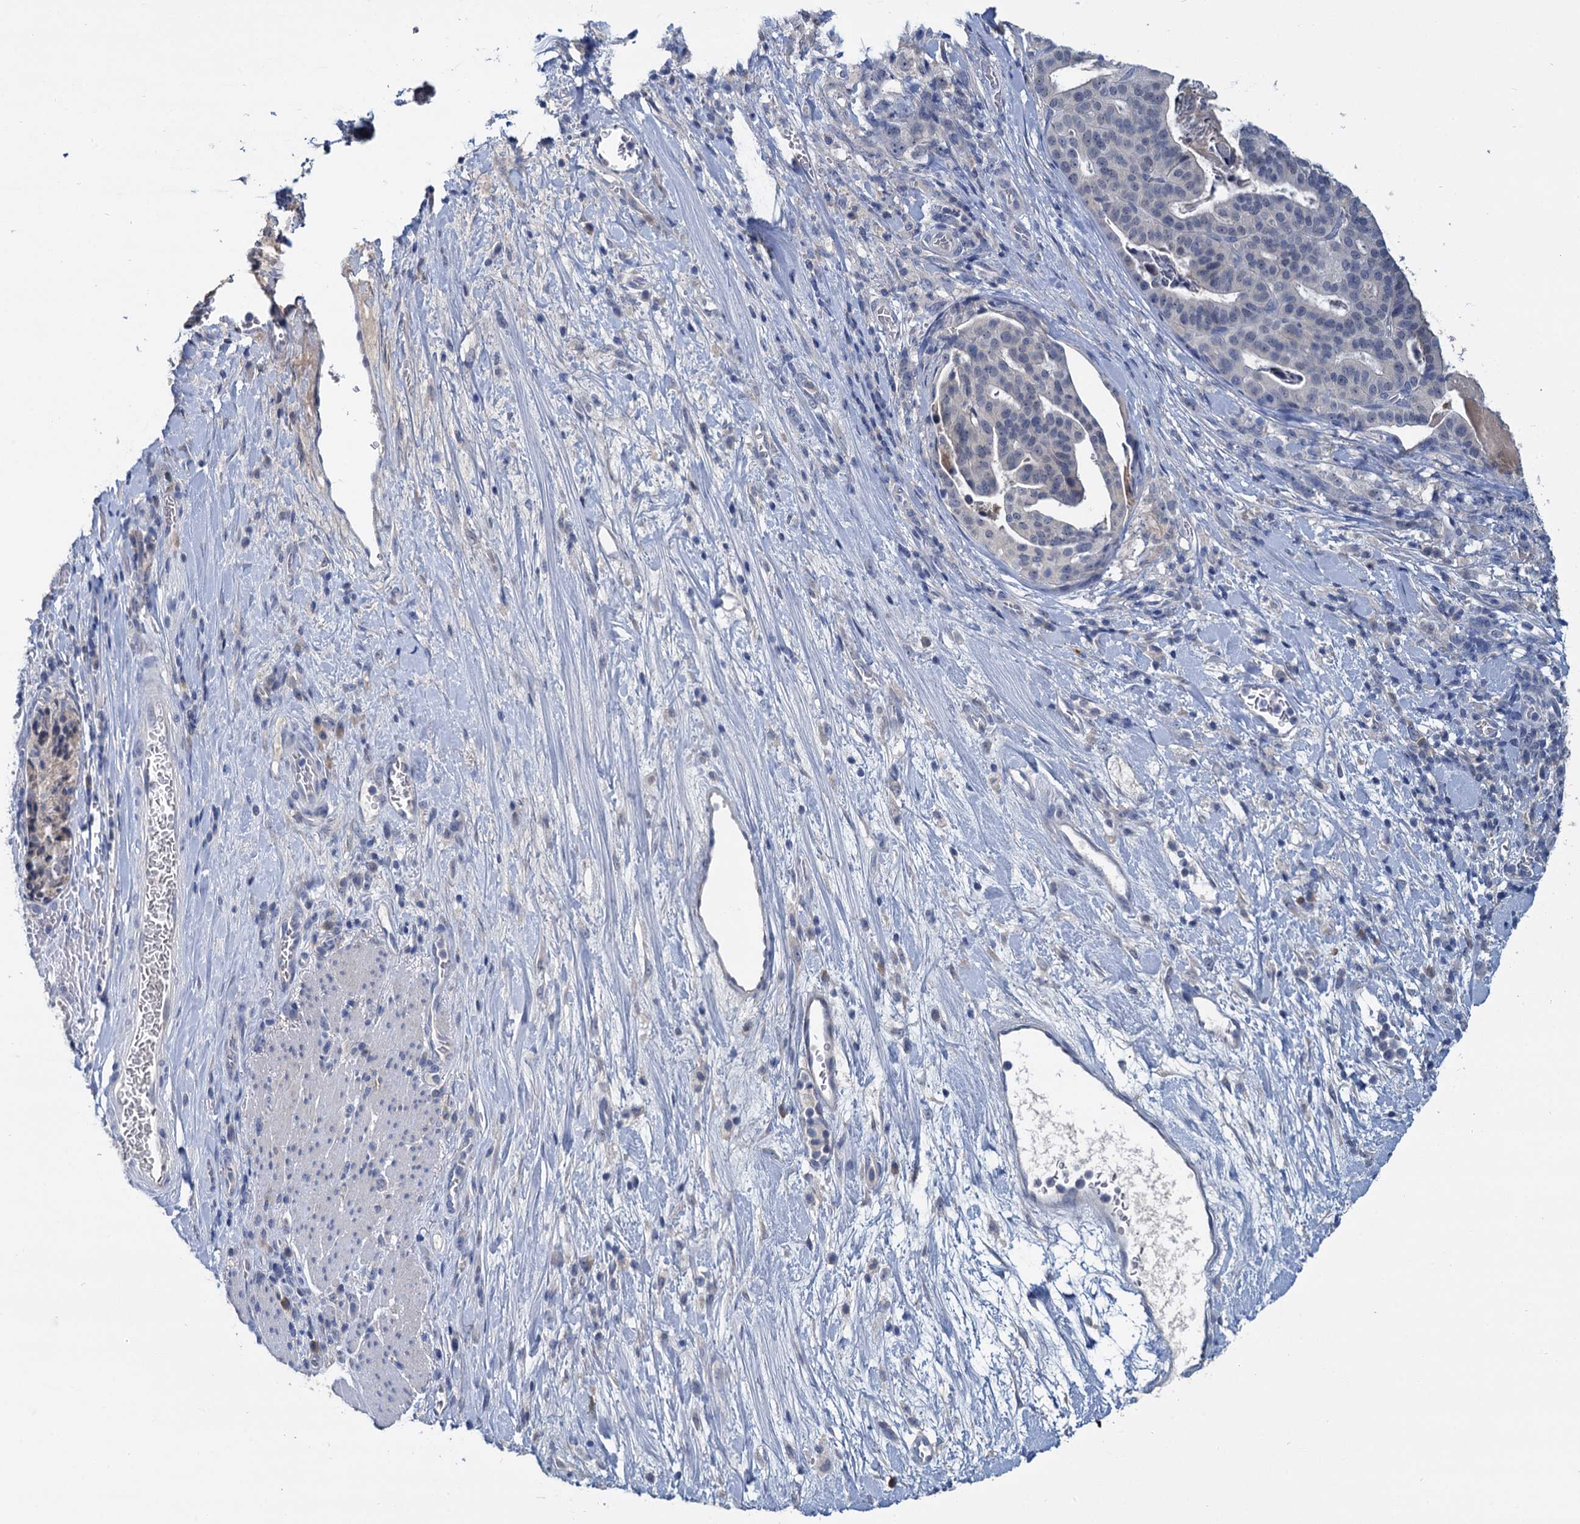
{"staining": {"intensity": "negative", "quantity": "none", "location": "none"}, "tissue": "stomach cancer", "cell_type": "Tumor cells", "image_type": "cancer", "snomed": [{"axis": "morphology", "description": "Adenocarcinoma, NOS"}, {"axis": "topography", "description": "Stomach"}], "caption": "A micrograph of human adenocarcinoma (stomach) is negative for staining in tumor cells.", "gene": "ANKRD42", "patient": {"sex": "male", "age": 48}}